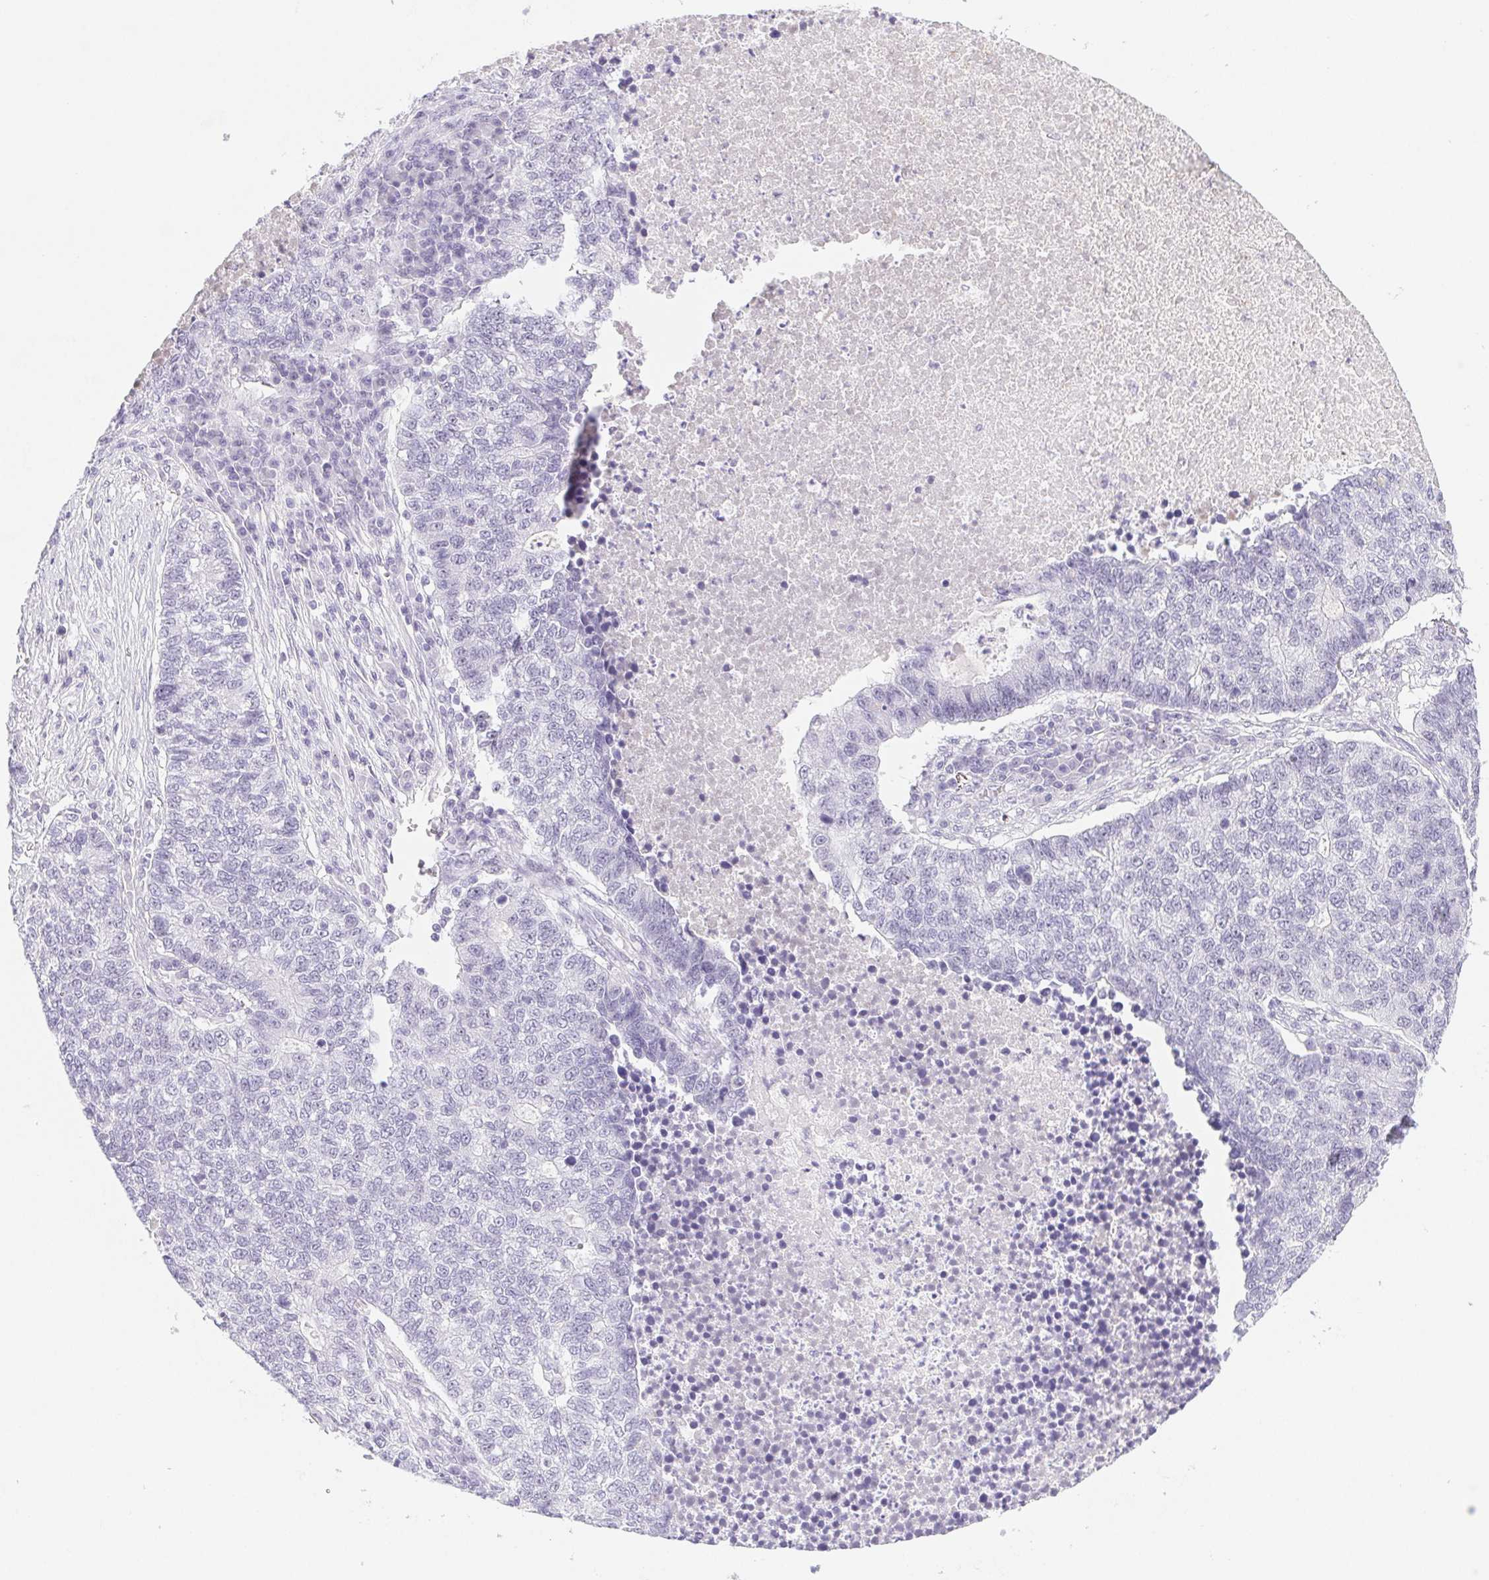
{"staining": {"intensity": "negative", "quantity": "none", "location": "none"}, "tissue": "lung cancer", "cell_type": "Tumor cells", "image_type": "cancer", "snomed": [{"axis": "morphology", "description": "Adenocarcinoma, NOS"}, {"axis": "topography", "description": "Lung"}], "caption": "A micrograph of adenocarcinoma (lung) stained for a protein reveals no brown staining in tumor cells.", "gene": "ST8SIA3", "patient": {"sex": "male", "age": 57}}